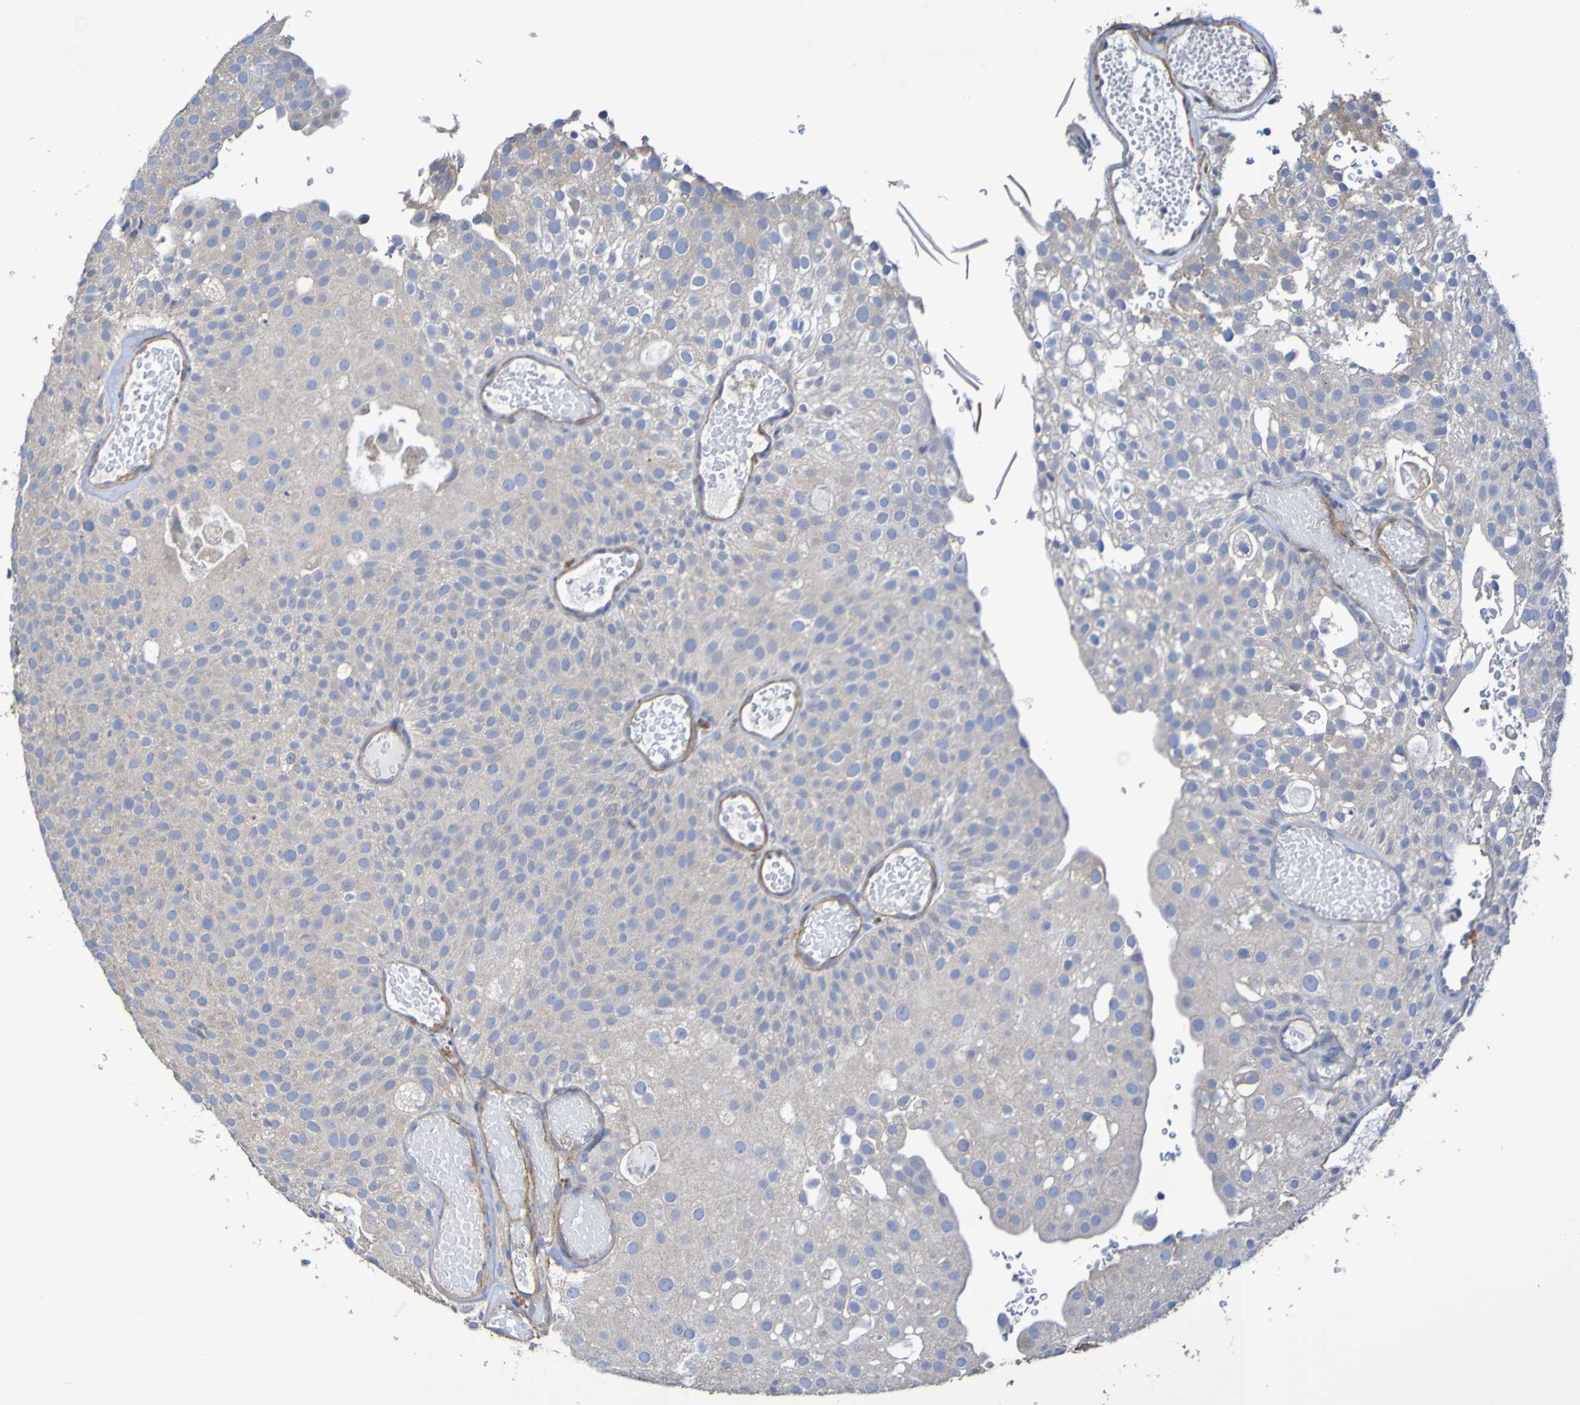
{"staining": {"intensity": "weak", "quantity": ">75%", "location": "cytoplasmic/membranous"}, "tissue": "urothelial cancer", "cell_type": "Tumor cells", "image_type": "cancer", "snomed": [{"axis": "morphology", "description": "Urothelial carcinoma, Low grade"}, {"axis": "topography", "description": "Urinary bladder"}], "caption": "Immunohistochemistry (DAB) staining of human urothelial carcinoma (low-grade) reveals weak cytoplasmic/membranous protein positivity in about >75% of tumor cells. (DAB IHC, brown staining for protein, blue staining for nuclei).", "gene": "SRPRB", "patient": {"sex": "male", "age": 78}}